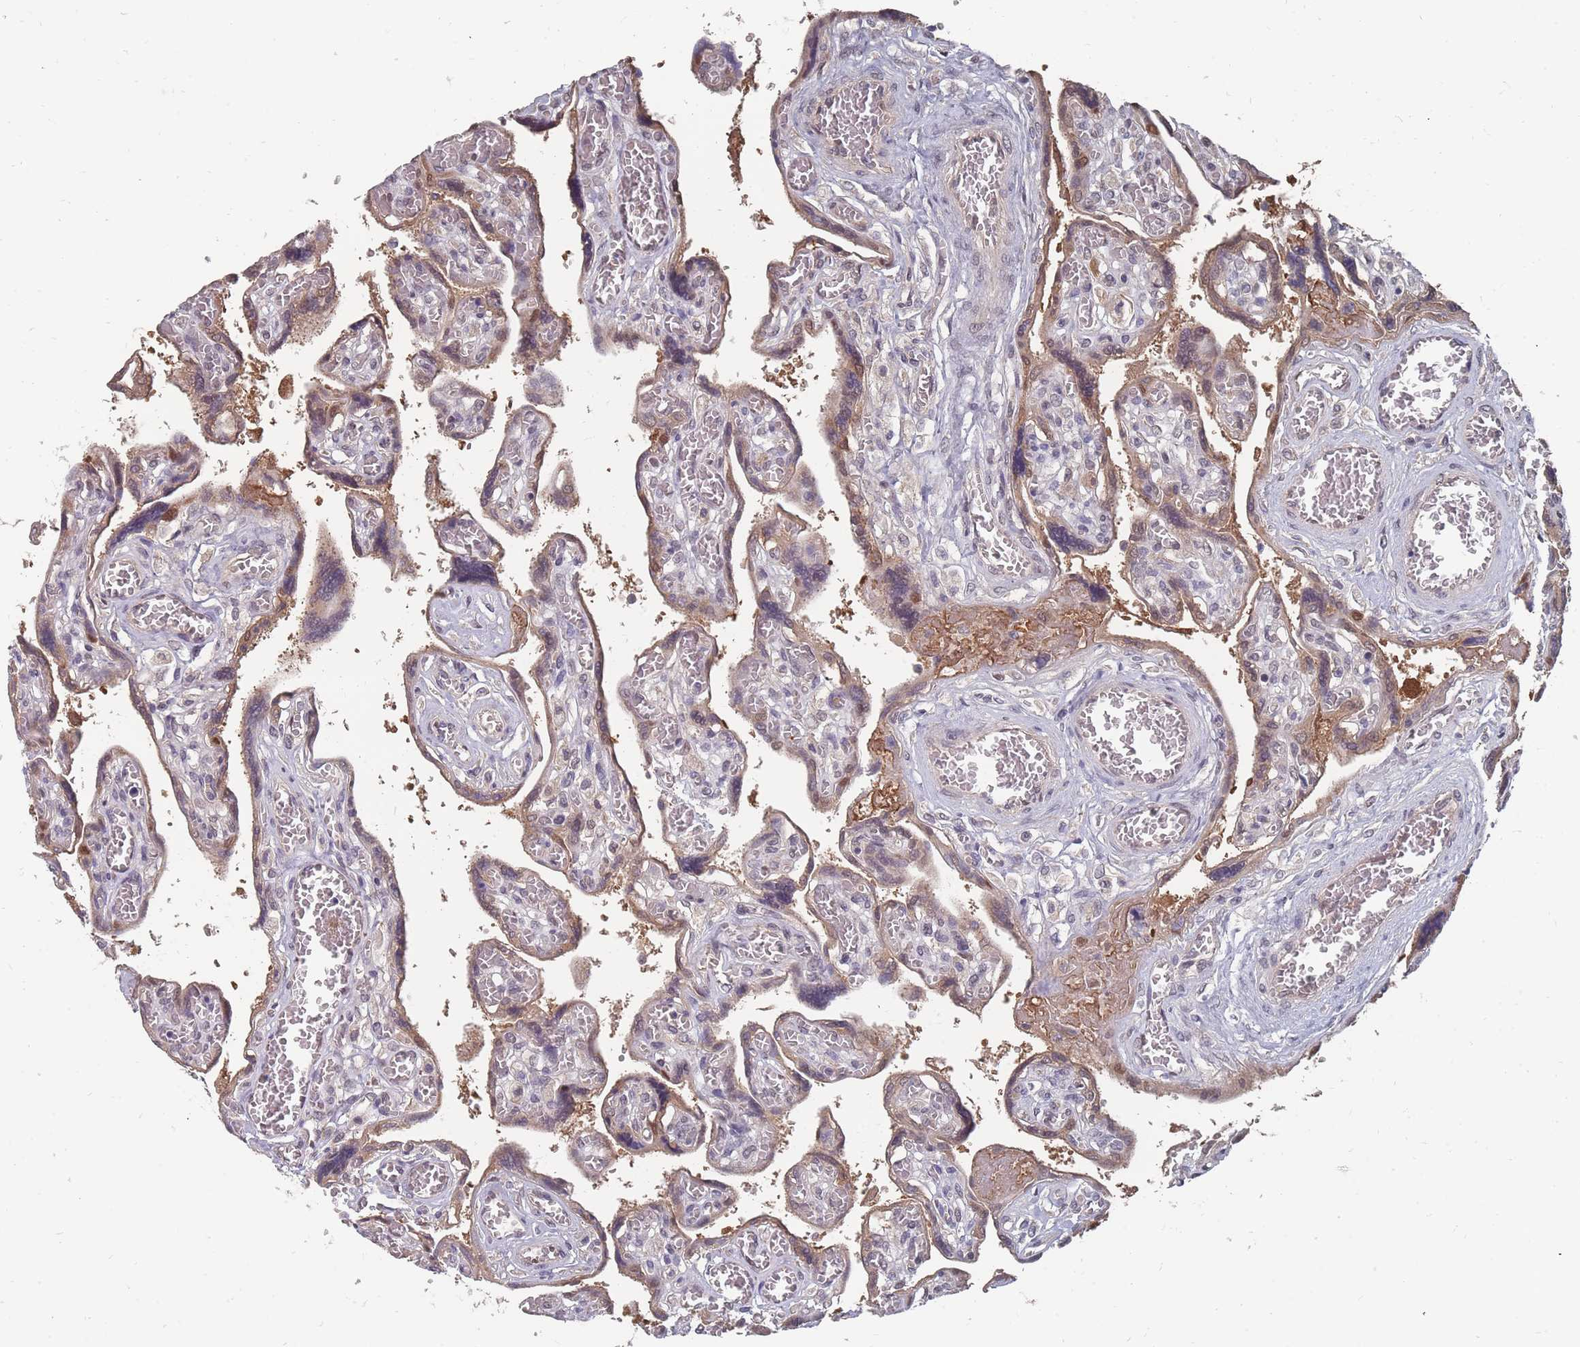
{"staining": {"intensity": "moderate", "quantity": "25%-75%", "location": "cytoplasmic/membranous"}, "tissue": "placenta", "cell_type": "Trophoblastic cells", "image_type": "normal", "snomed": [{"axis": "morphology", "description": "Normal tissue, NOS"}, {"axis": "topography", "description": "Placenta"}], "caption": "Immunohistochemical staining of benign human placenta shows moderate cytoplasmic/membranous protein staining in about 25%-75% of trophoblastic cells.", "gene": "NKD1", "patient": {"sex": "female", "age": 39}}